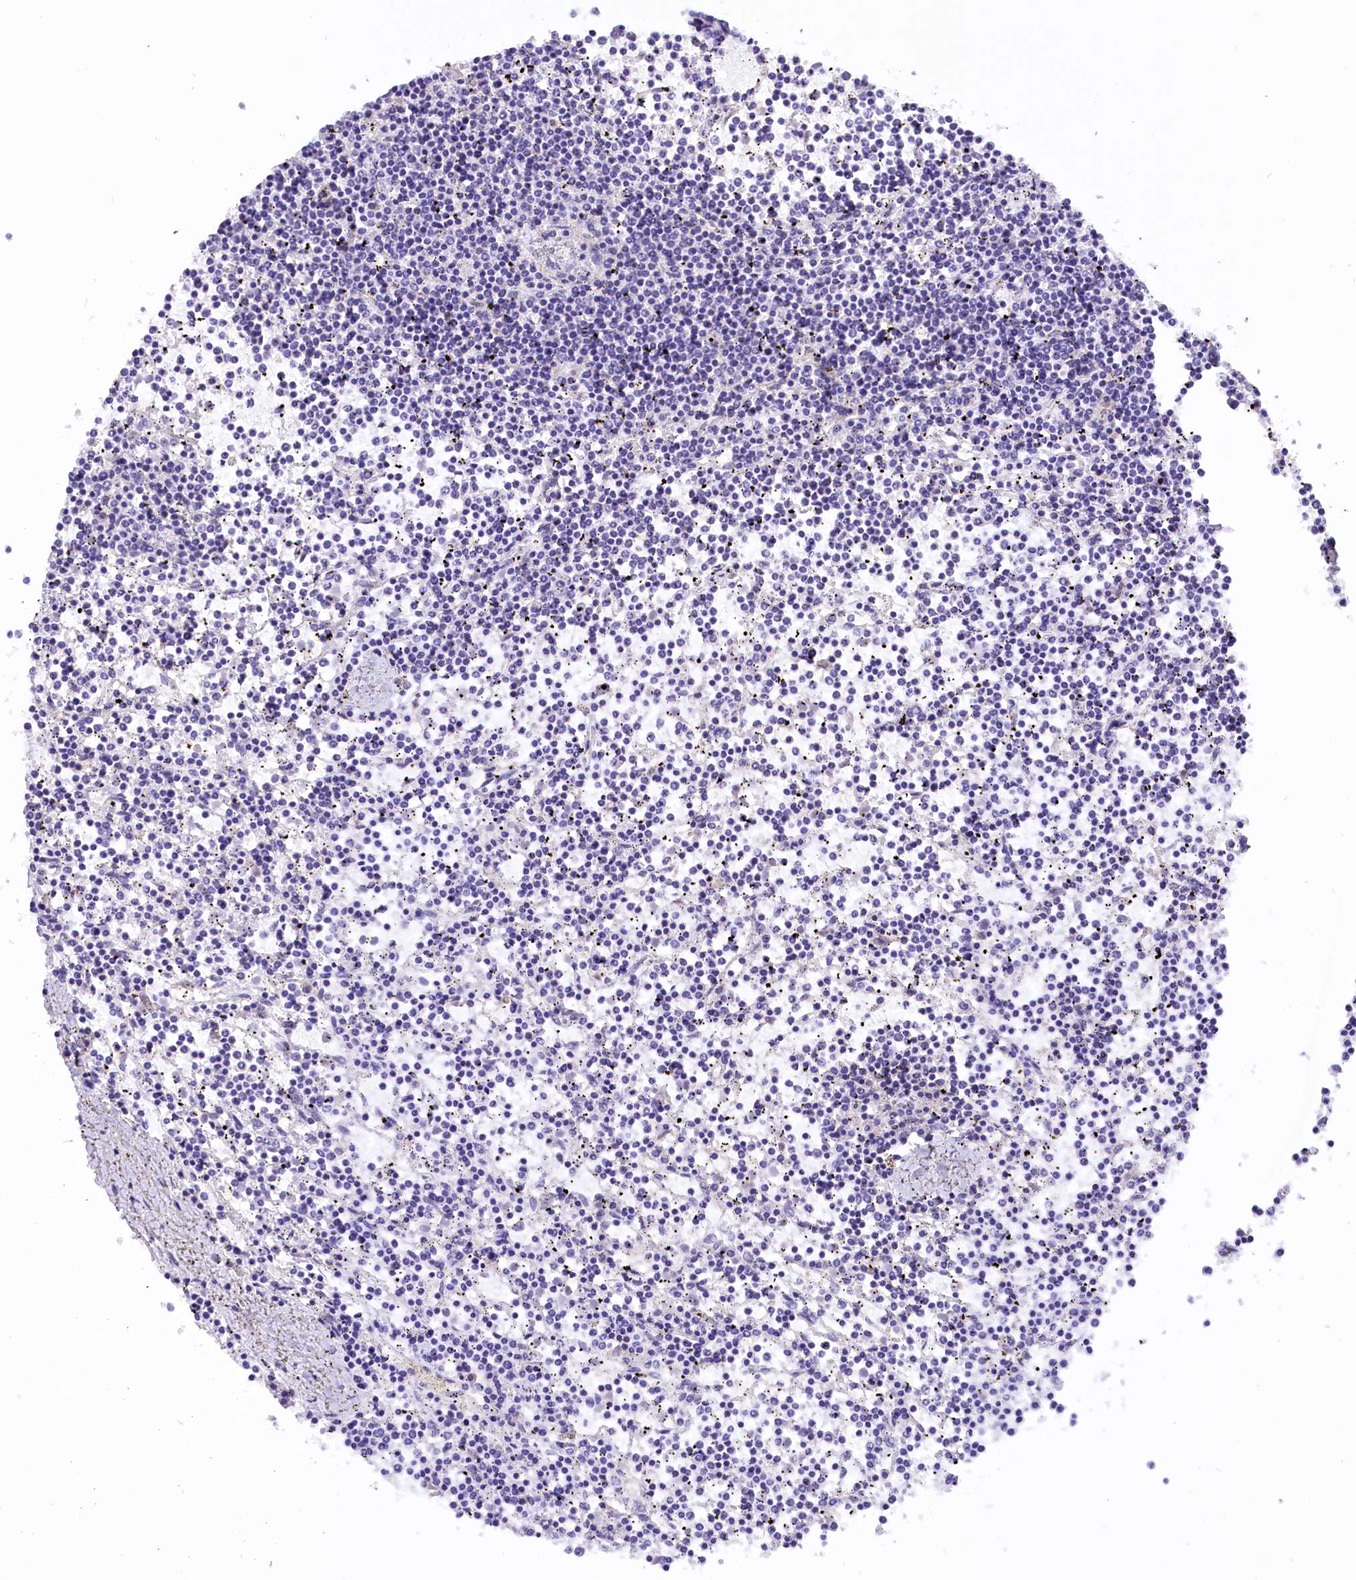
{"staining": {"intensity": "negative", "quantity": "none", "location": "none"}, "tissue": "lymphoma", "cell_type": "Tumor cells", "image_type": "cancer", "snomed": [{"axis": "morphology", "description": "Malignant lymphoma, non-Hodgkin's type, Low grade"}, {"axis": "topography", "description": "Spleen"}], "caption": "Immunohistochemistry (IHC) photomicrograph of neoplastic tissue: human low-grade malignant lymphoma, non-Hodgkin's type stained with DAB (3,3'-diaminobenzidine) shows no significant protein staining in tumor cells. (DAB immunohistochemistry visualized using brightfield microscopy, high magnification).", "gene": "COL6A5", "patient": {"sex": "female", "age": 19}}